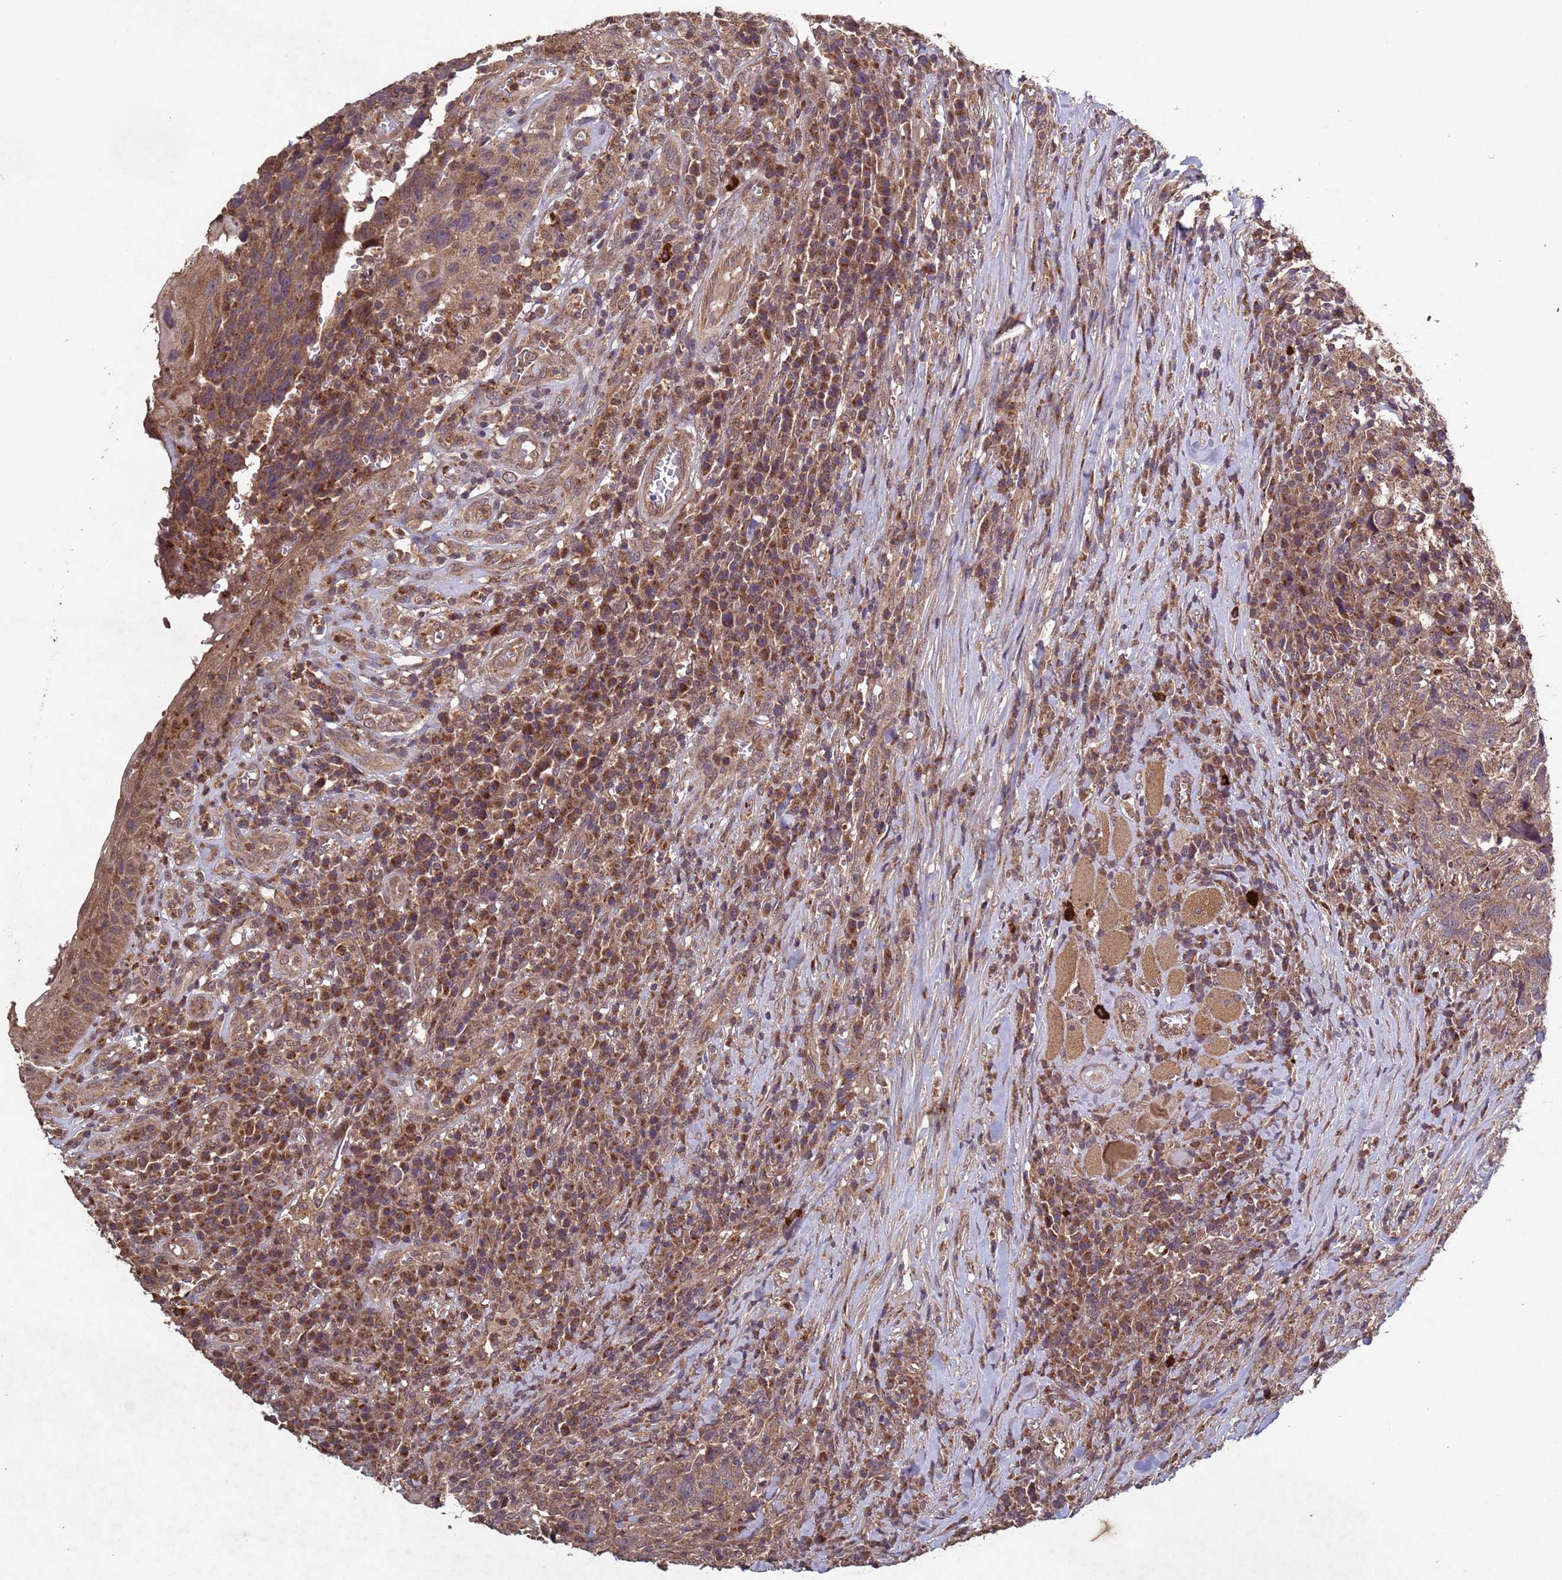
{"staining": {"intensity": "moderate", "quantity": ">75%", "location": "cytoplasmic/membranous"}, "tissue": "head and neck cancer", "cell_type": "Tumor cells", "image_type": "cancer", "snomed": [{"axis": "morphology", "description": "Squamous cell carcinoma, NOS"}, {"axis": "topography", "description": "Head-Neck"}], "caption": "Immunohistochemistry (IHC) image of head and neck squamous cell carcinoma stained for a protein (brown), which shows medium levels of moderate cytoplasmic/membranous expression in about >75% of tumor cells.", "gene": "FASTKD1", "patient": {"sex": "male", "age": 66}}